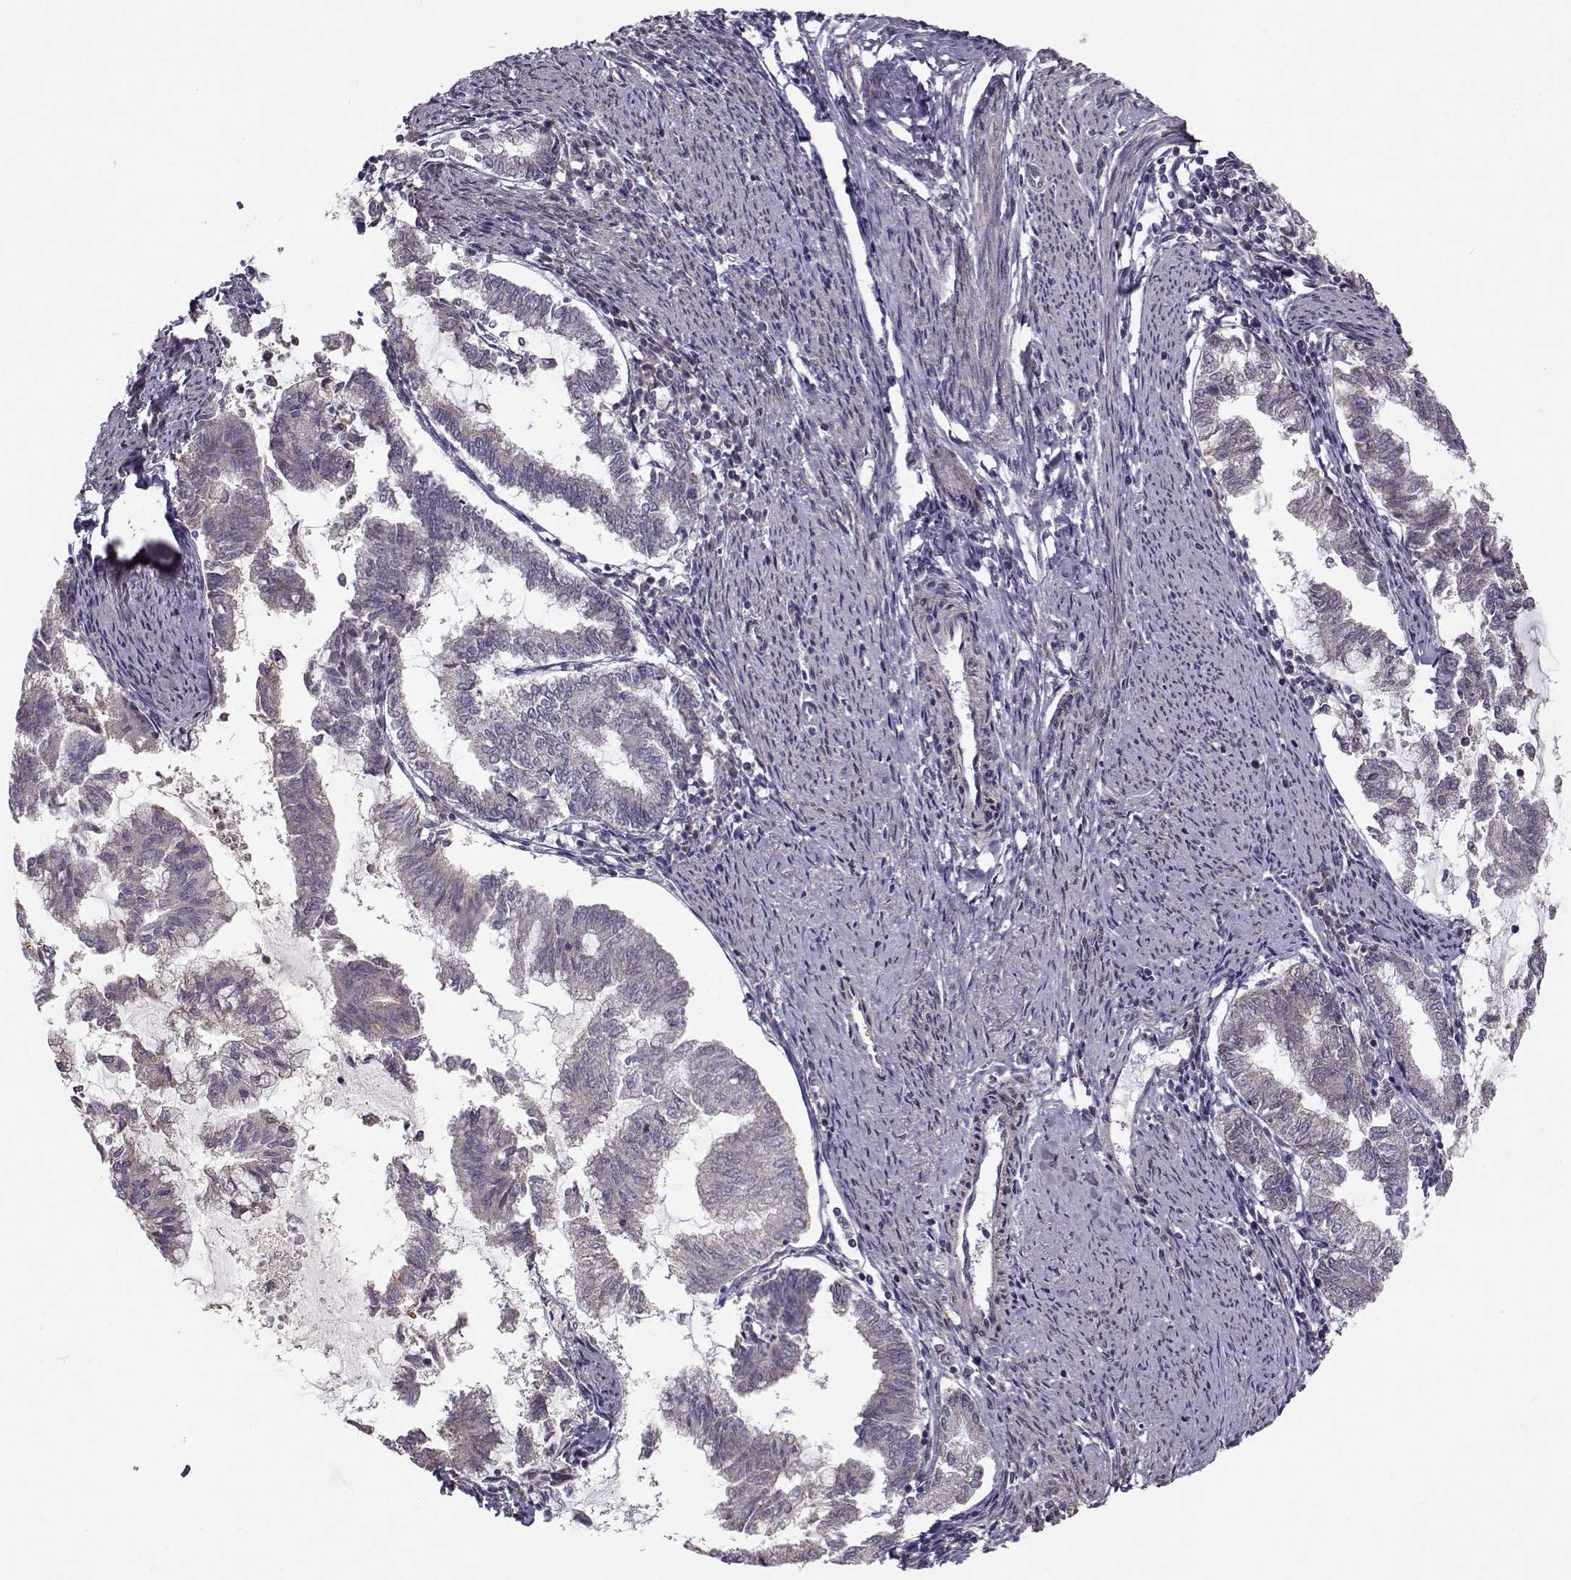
{"staining": {"intensity": "negative", "quantity": "none", "location": "none"}, "tissue": "endometrial cancer", "cell_type": "Tumor cells", "image_type": "cancer", "snomed": [{"axis": "morphology", "description": "Adenocarcinoma, NOS"}, {"axis": "topography", "description": "Endometrium"}], "caption": "Immunohistochemistry of human endometrial adenocarcinoma displays no positivity in tumor cells.", "gene": "ENTPD8", "patient": {"sex": "female", "age": 79}}